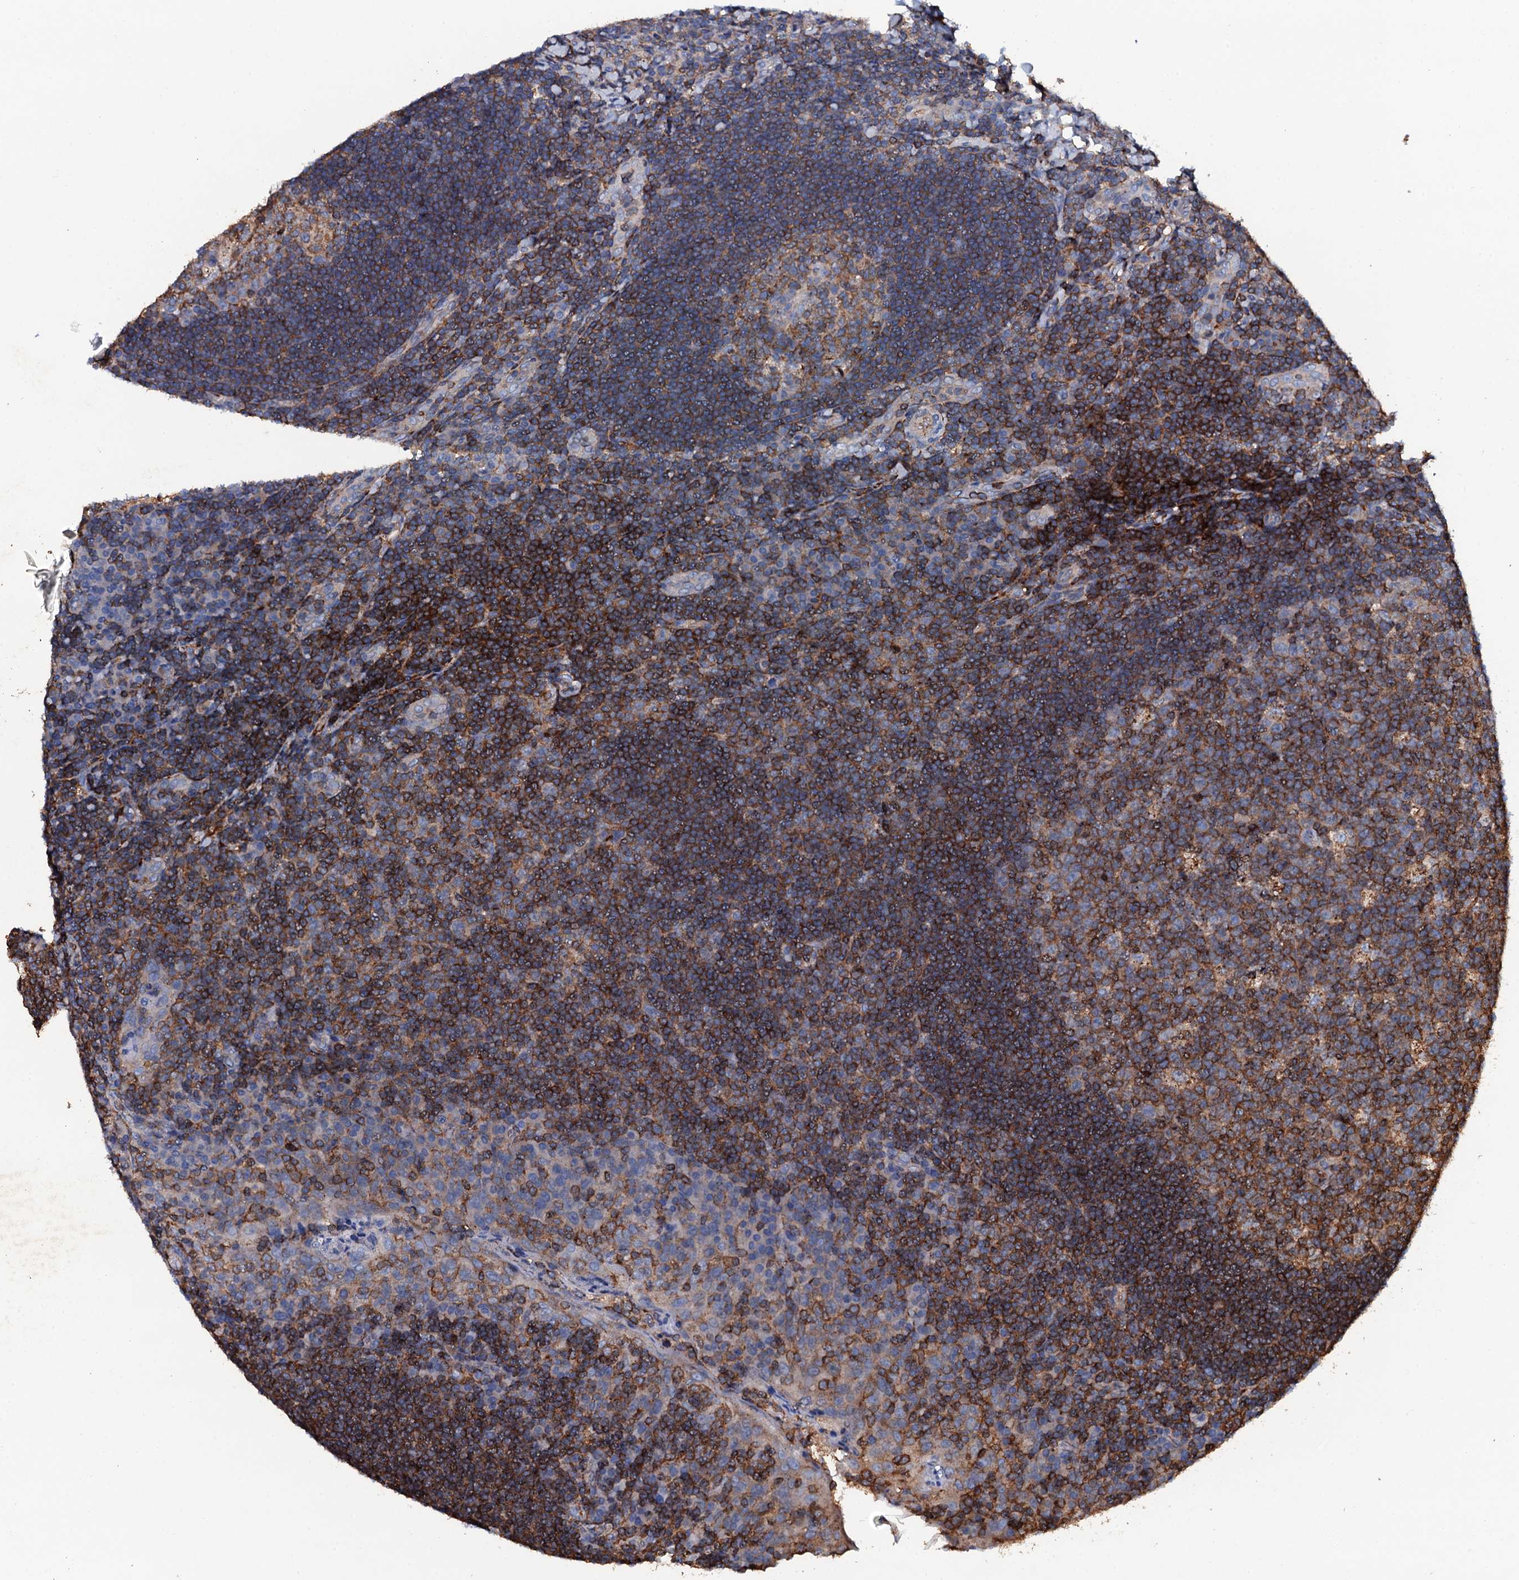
{"staining": {"intensity": "strong", "quantity": "25%-75%", "location": "cytoplasmic/membranous"}, "tissue": "tonsil", "cell_type": "Germinal center cells", "image_type": "normal", "snomed": [{"axis": "morphology", "description": "Normal tissue, NOS"}, {"axis": "topography", "description": "Tonsil"}], "caption": "Unremarkable tonsil shows strong cytoplasmic/membranous expression in approximately 25%-75% of germinal center cells.", "gene": "MS4A4E", "patient": {"sex": "male", "age": 17}}